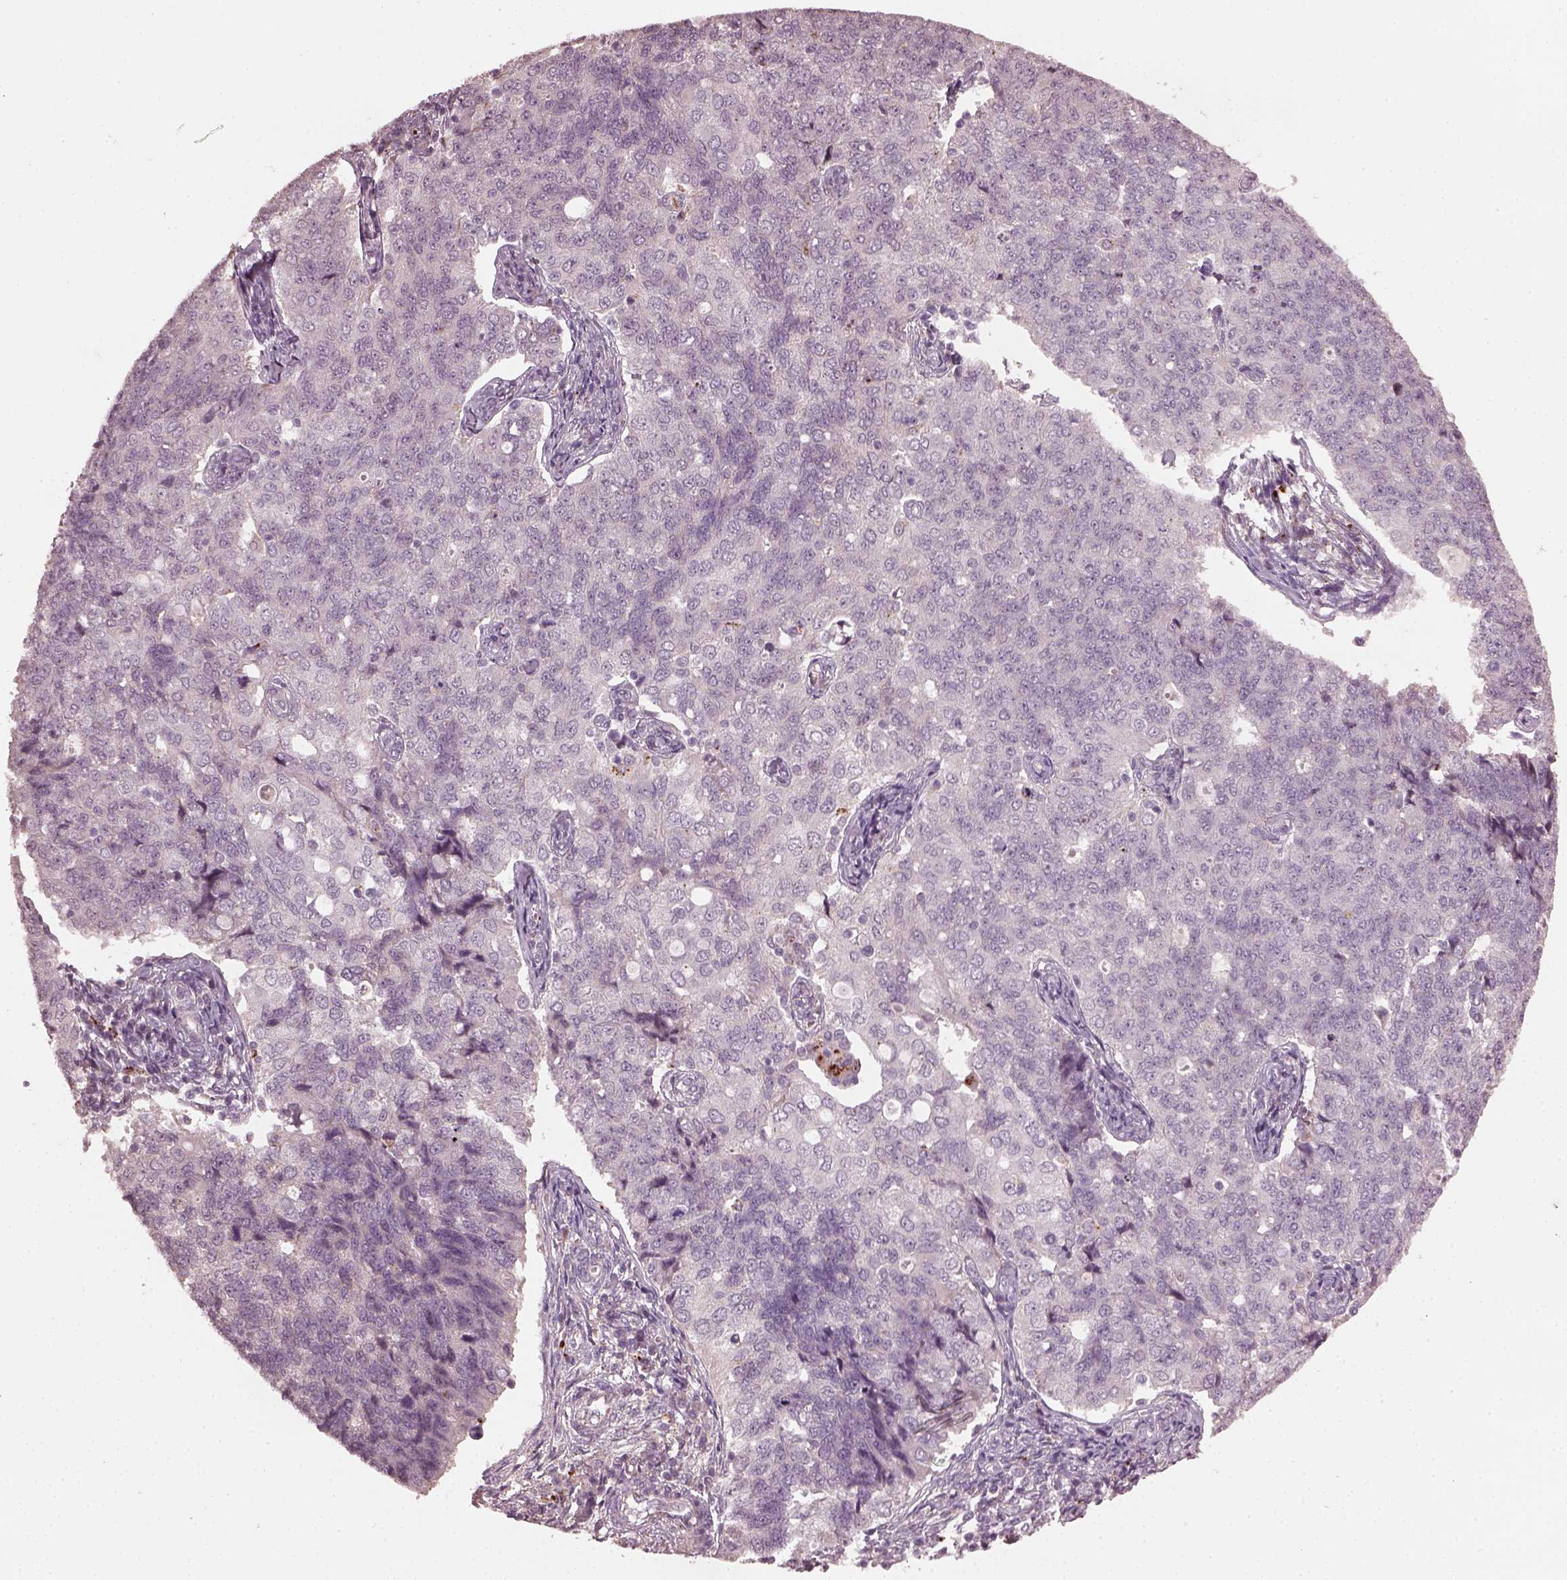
{"staining": {"intensity": "negative", "quantity": "none", "location": "none"}, "tissue": "endometrial cancer", "cell_type": "Tumor cells", "image_type": "cancer", "snomed": [{"axis": "morphology", "description": "Adenocarcinoma, NOS"}, {"axis": "topography", "description": "Endometrium"}], "caption": "Immunohistochemistry (IHC) of endometrial cancer displays no positivity in tumor cells. (Brightfield microscopy of DAB (3,3'-diaminobenzidine) IHC at high magnification).", "gene": "RUFY3", "patient": {"sex": "female", "age": 43}}